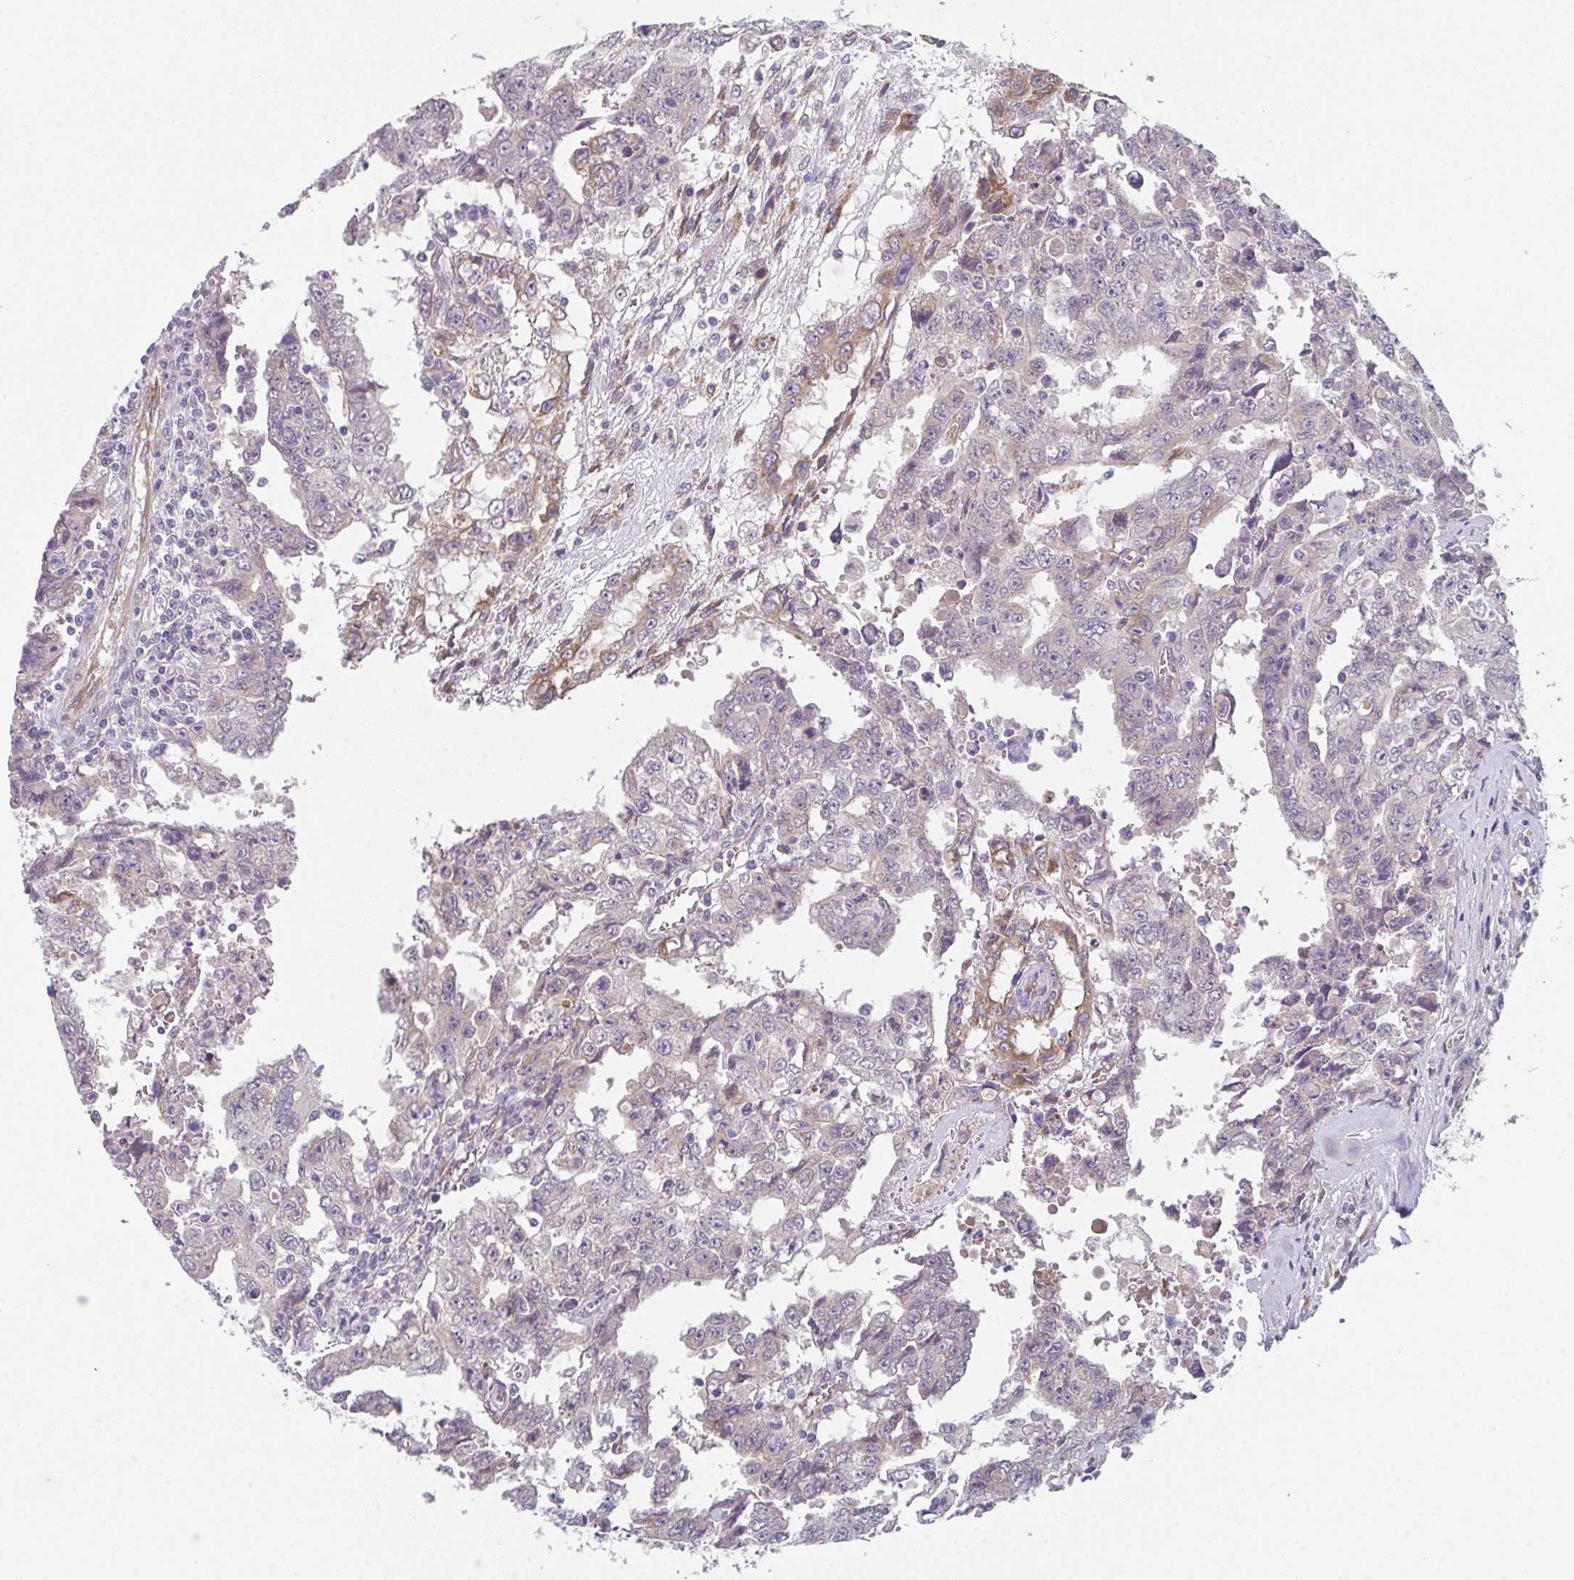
{"staining": {"intensity": "weak", "quantity": "<25%", "location": "cytoplasmic/membranous"}, "tissue": "testis cancer", "cell_type": "Tumor cells", "image_type": "cancer", "snomed": [{"axis": "morphology", "description": "Carcinoma, Embryonal, NOS"}, {"axis": "topography", "description": "Testis"}], "caption": "Immunohistochemical staining of testis cancer (embryonal carcinoma) displays no significant positivity in tumor cells.", "gene": "TSPAN31", "patient": {"sex": "male", "age": 24}}